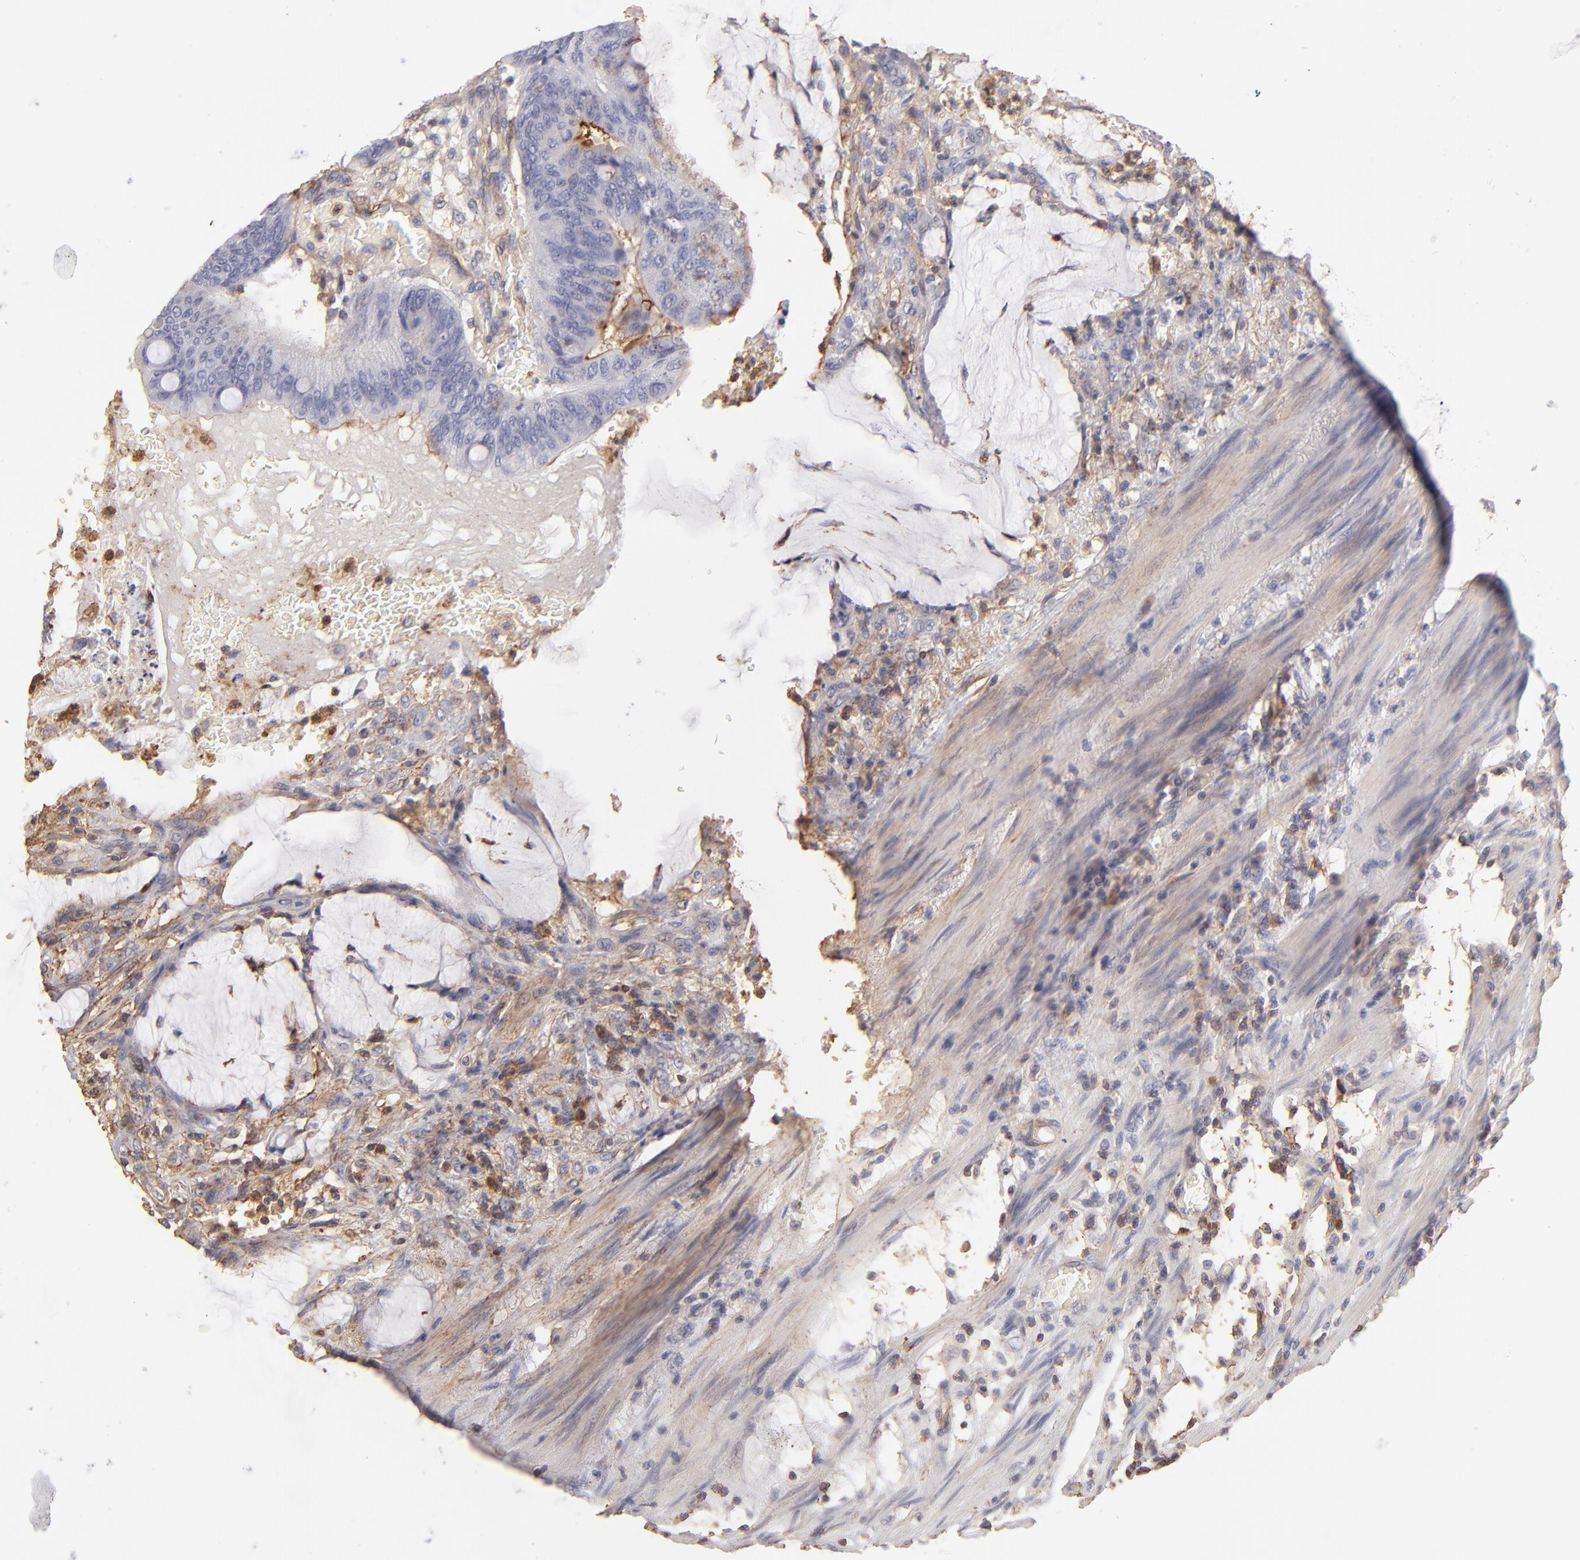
{"staining": {"intensity": "moderate", "quantity": "25%-75%", "location": "cytoplasmic/membranous"}, "tissue": "colorectal cancer", "cell_type": "Tumor cells", "image_type": "cancer", "snomed": [{"axis": "morphology", "description": "Normal tissue, NOS"}, {"axis": "morphology", "description": "Adenocarcinoma, NOS"}, {"axis": "topography", "description": "Rectum"}], "caption": "Protein positivity by immunohistochemistry (IHC) shows moderate cytoplasmic/membranous expression in about 25%-75% of tumor cells in colorectal adenocarcinoma. The protein is stained brown, and the nuclei are stained in blue (DAB IHC with brightfield microscopy, high magnification).", "gene": "ABCB1", "patient": {"sex": "male", "age": 92}}